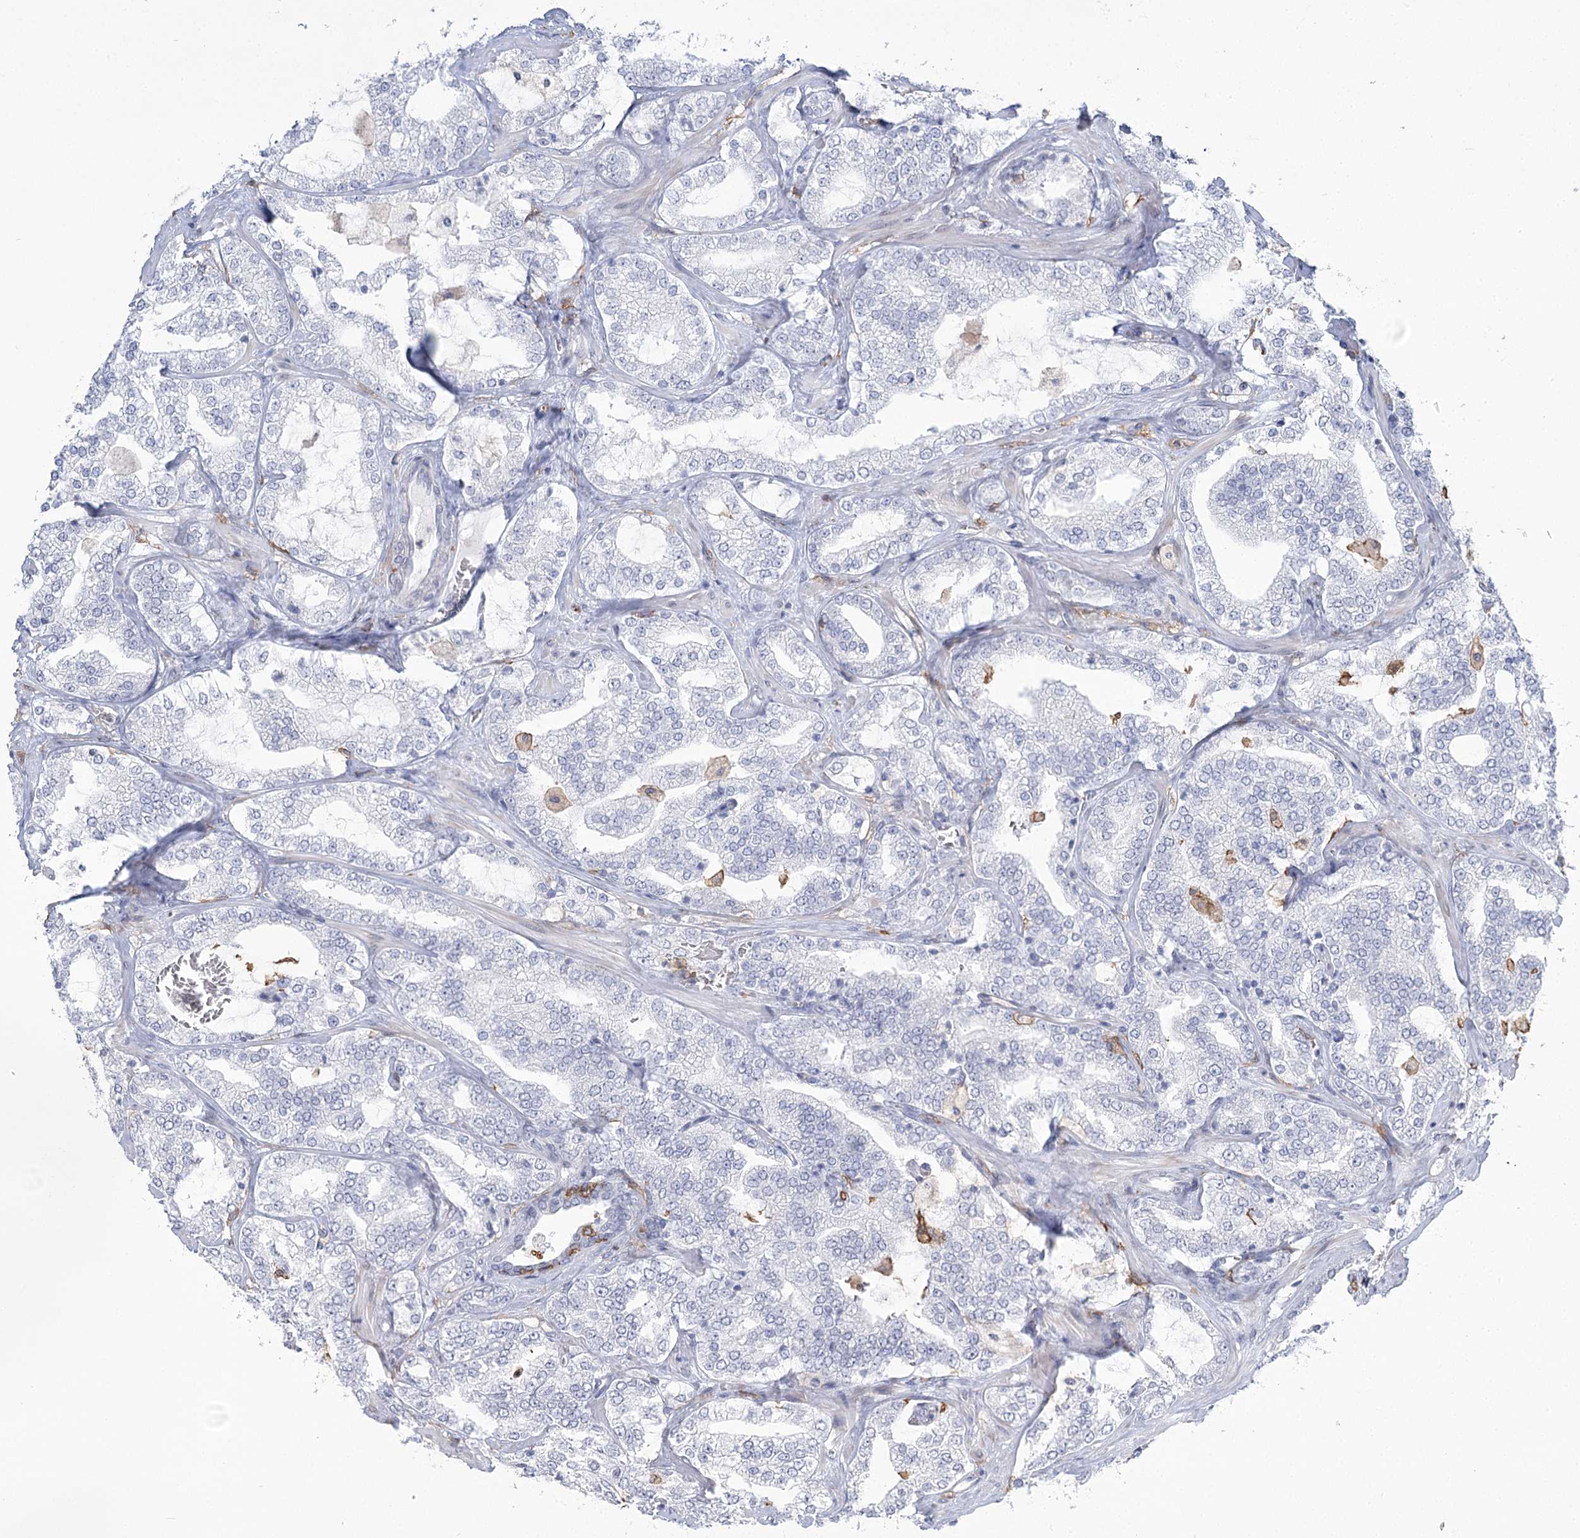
{"staining": {"intensity": "negative", "quantity": "none", "location": "none"}, "tissue": "prostate cancer", "cell_type": "Tumor cells", "image_type": "cancer", "snomed": [{"axis": "morphology", "description": "Adenocarcinoma, High grade"}, {"axis": "topography", "description": "Prostate"}], "caption": "High power microscopy micrograph of an immunohistochemistry image of prostate cancer, revealing no significant expression in tumor cells.", "gene": "C11orf1", "patient": {"sex": "male", "age": 64}}